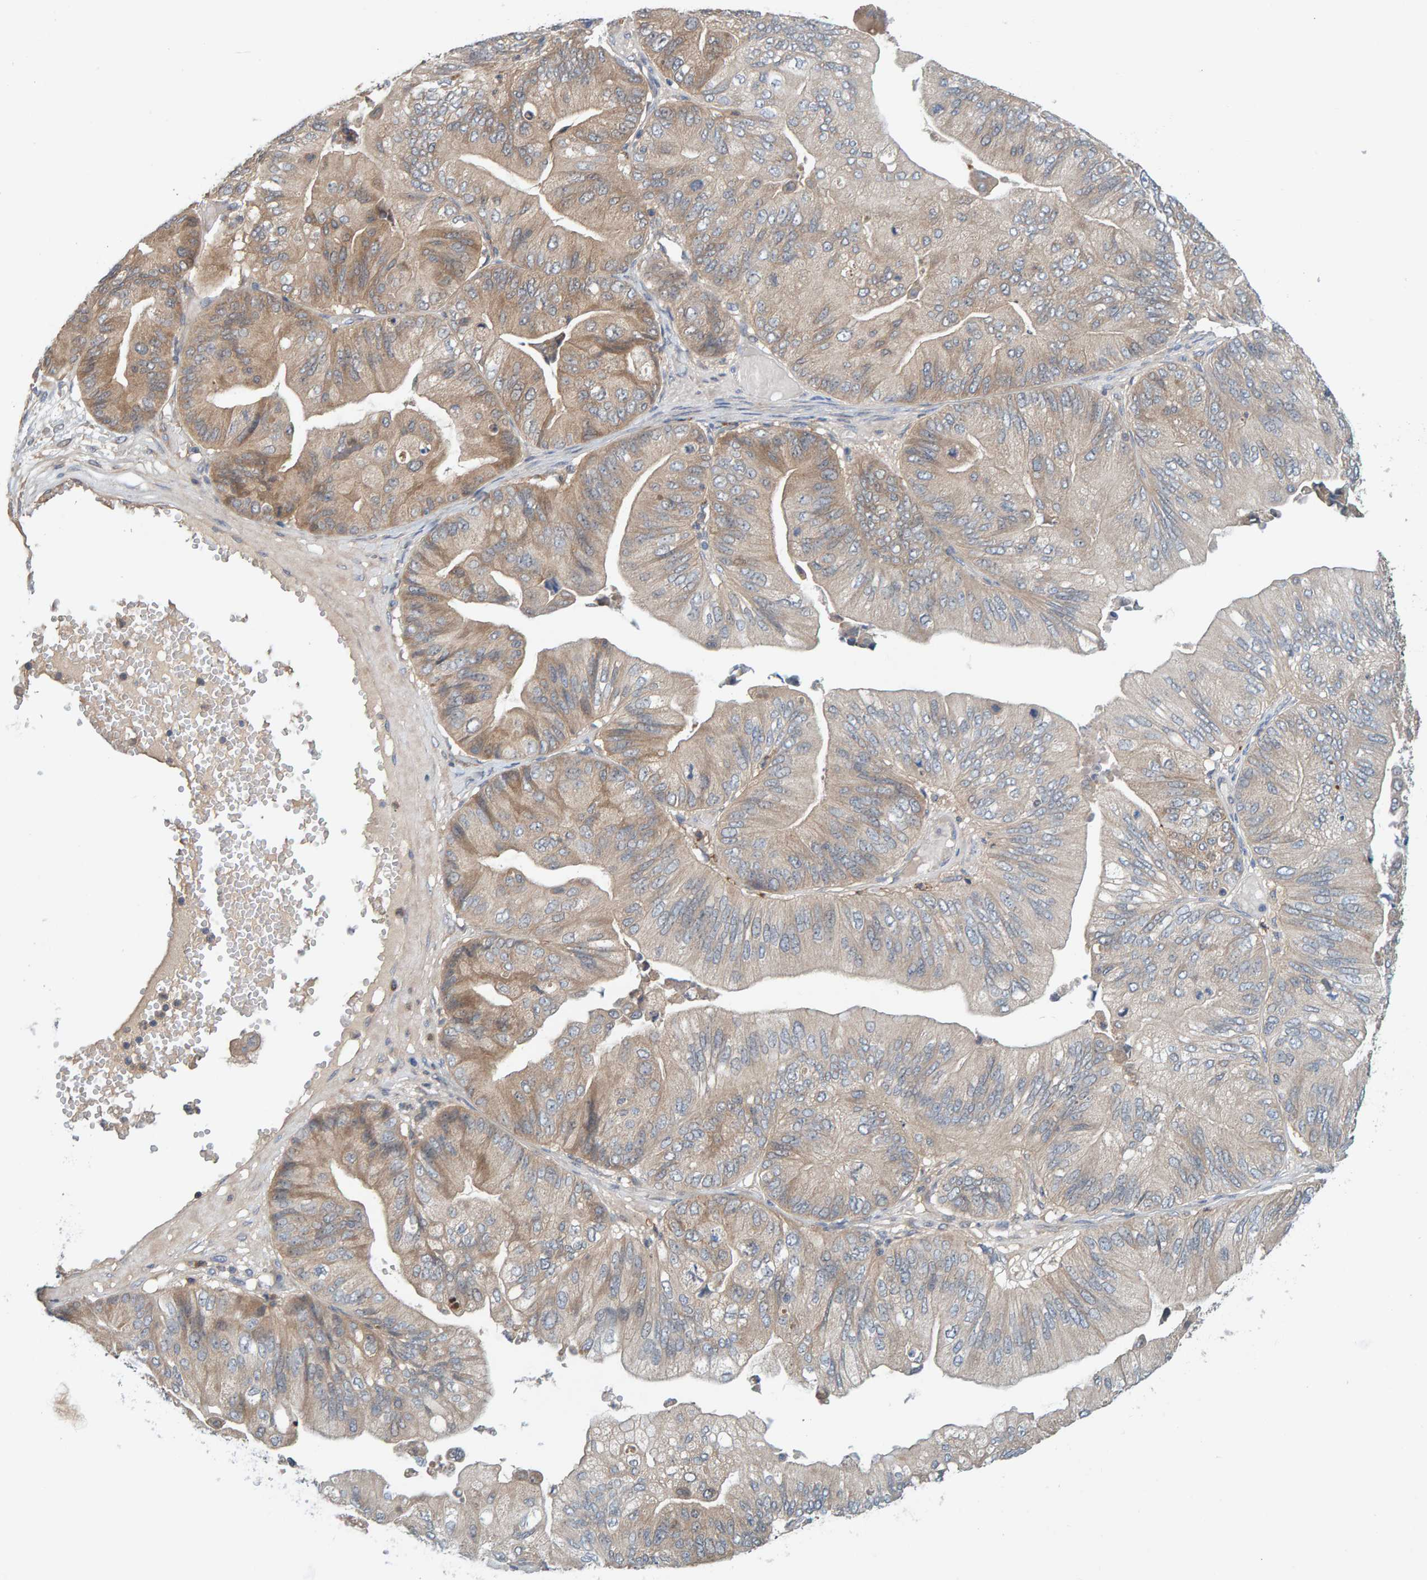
{"staining": {"intensity": "moderate", "quantity": ">75%", "location": "cytoplasmic/membranous"}, "tissue": "ovarian cancer", "cell_type": "Tumor cells", "image_type": "cancer", "snomed": [{"axis": "morphology", "description": "Cystadenocarcinoma, mucinous, NOS"}, {"axis": "topography", "description": "Ovary"}], "caption": "Protein staining by immunohistochemistry displays moderate cytoplasmic/membranous expression in approximately >75% of tumor cells in ovarian mucinous cystadenocarcinoma.", "gene": "TATDN1", "patient": {"sex": "female", "age": 61}}